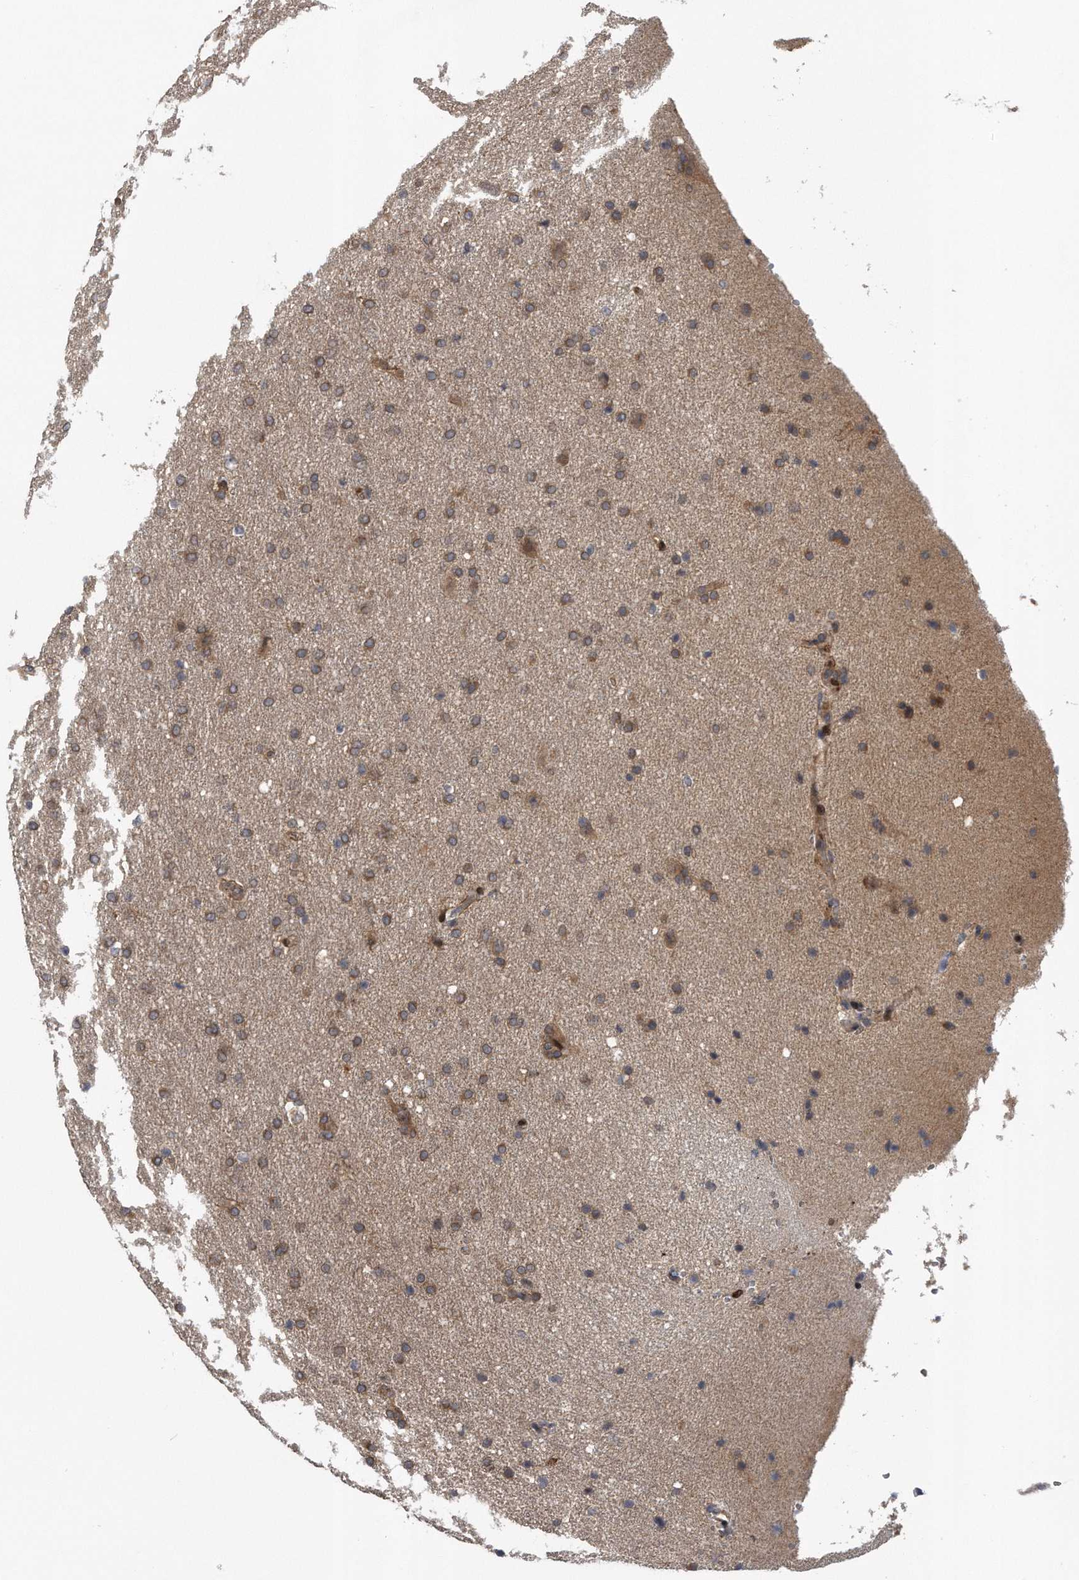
{"staining": {"intensity": "weak", "quantity": ">75%", "location": "cytoplasmic/membranous"}, "tissue": "glioma", "cell_type": "Tumor cells", "image_type": "cancer", "snomed": [{"axis": "morphology", "description": "Glioma, malignant, Low grade"}, {"axis": "topography", "description": "Brain"}], "caption": "Tumor cells show low levels of weak cytoplasmic/membranous expression in approximately >75% of cells in glioma. (DAB (3,3'-diaminobenzidine) = brown stain, brightfield microscopy at high magnification).", "gene": "ZNF79", "patient": {"sex": "female", "age": 37}}